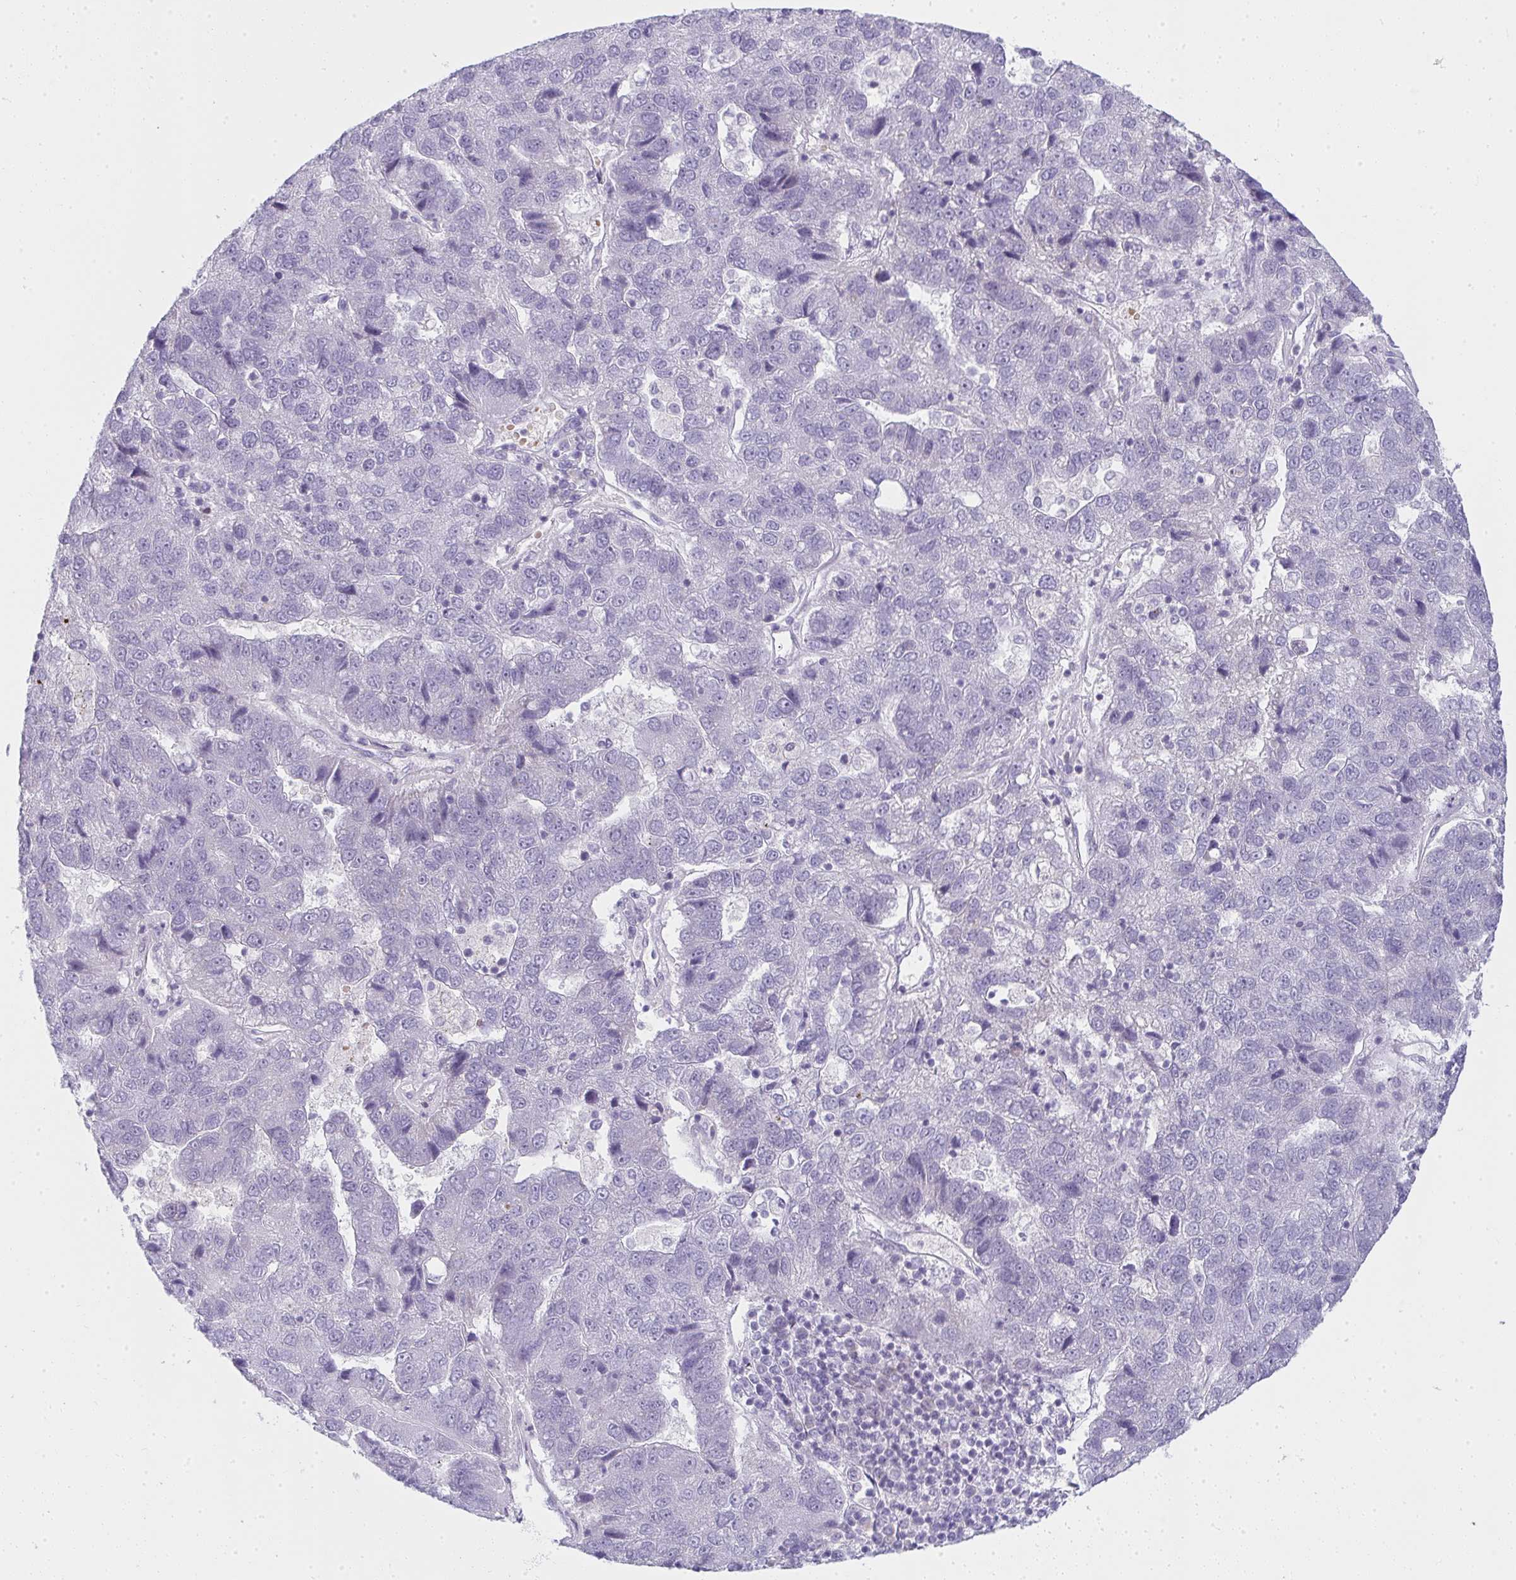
{"staining": {"intensity": "negative", "quantity": "none", "location": "none"}, "tissue": "pancreatic cancer", "cell_type": "Tumor cells", "image_type": "cancer", "snomed": [{"axis": "morphology", "description": "Adenocarcinoma, NOS"}, {"axis": "topography", "description": "Pancreas"}], "caption": "The photomicrograph displays no staining of tumor cells in pancreatic adenocarcinoma.", "gene": "ZNF182", "patient": {"sex": "female", "age": 61}}